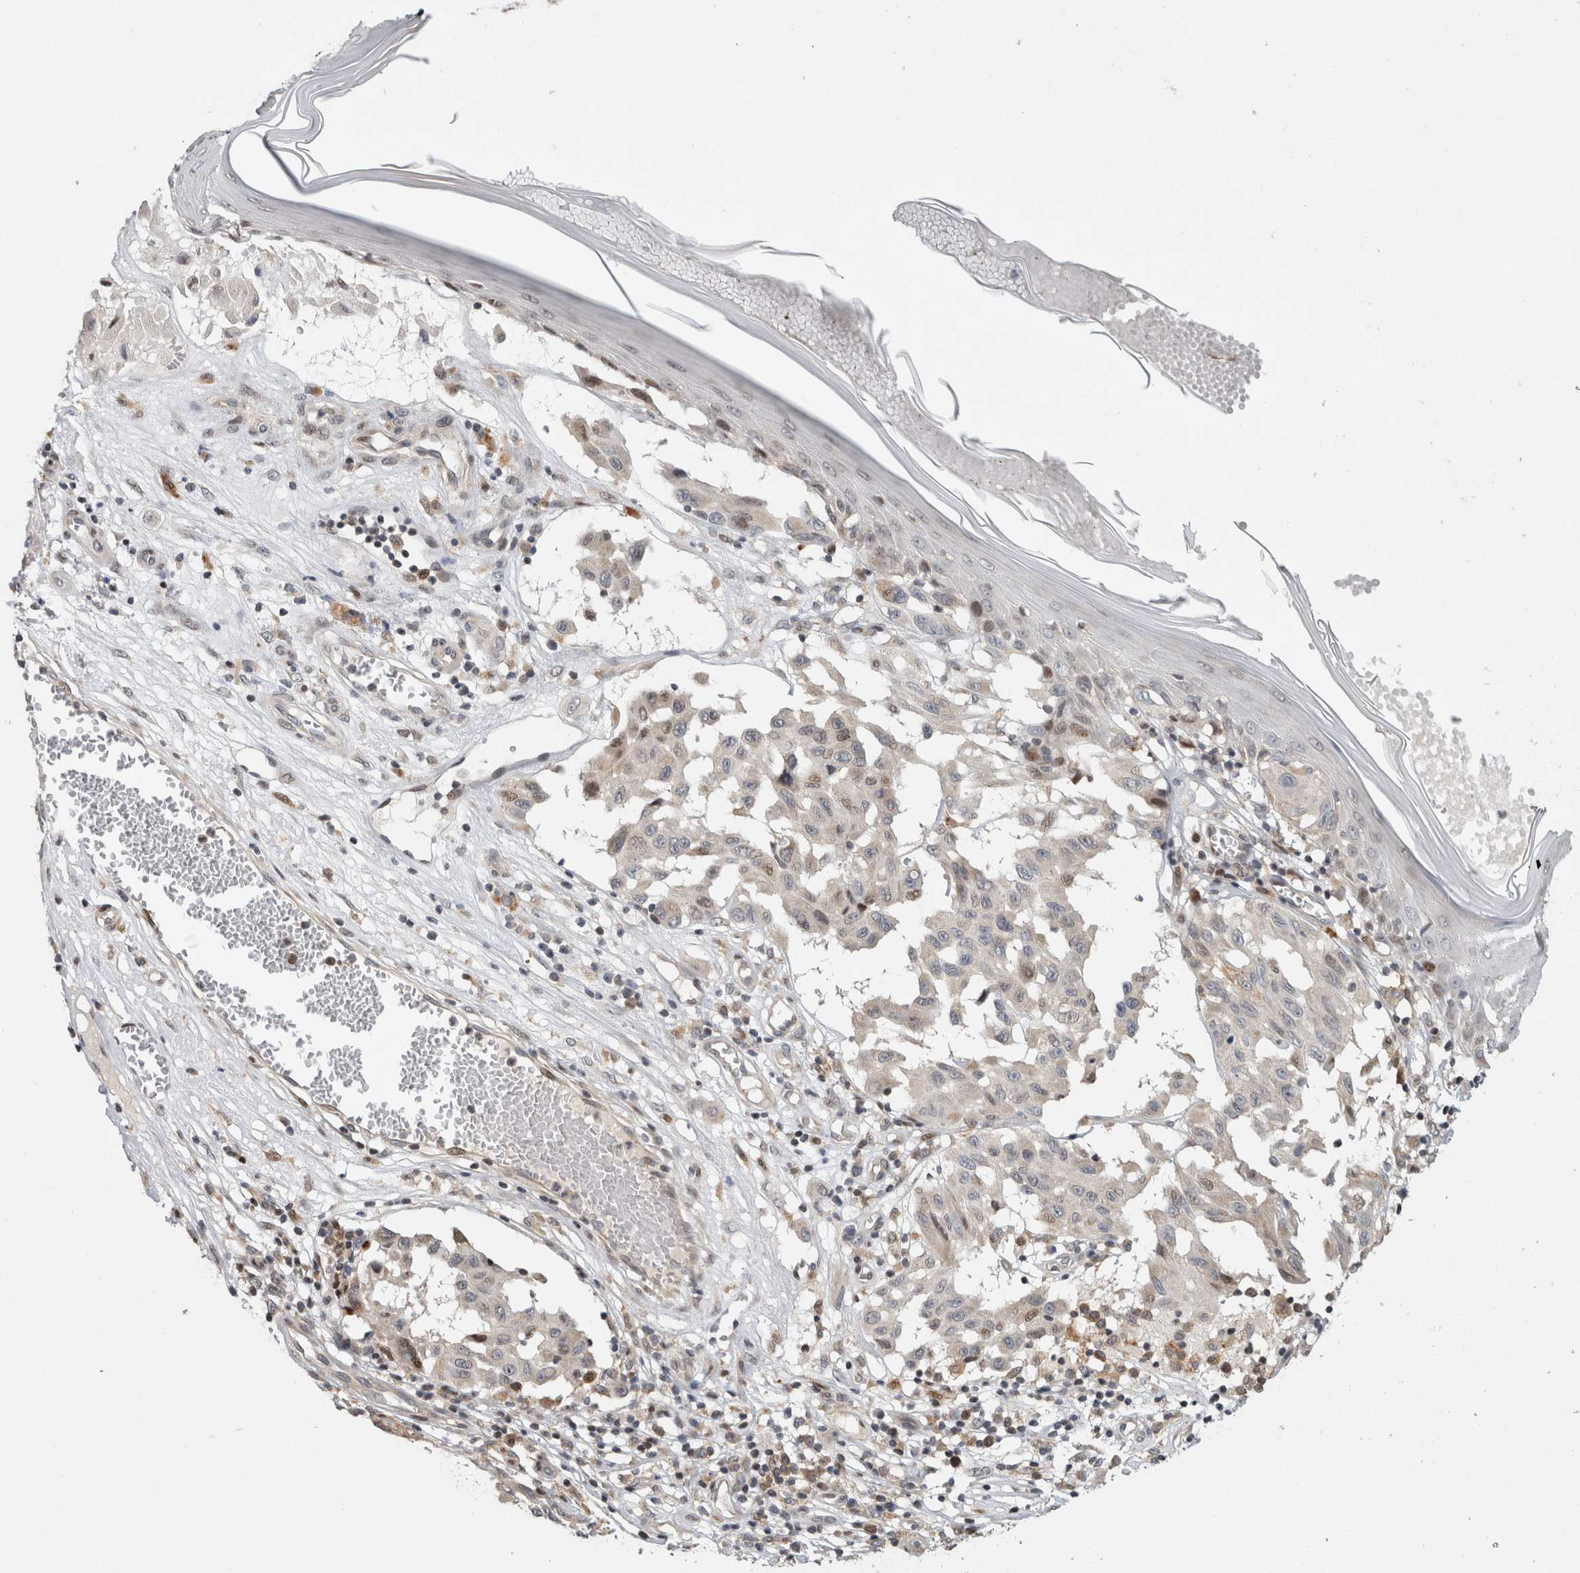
{"staining": {"intensity": "moderate", "quantity": "<25%", "location": "nuclear"}, "tissue": "melanoma", "cell_type": "Tumor cells", "image_type": "cancer", "snomed": [{"axis": "morphology", "description": "Malignant melanoma, NOS"}, {"axis": "topography", "description": "Skin"}], "caption": "DAB immunohistochemical staining of melanoma displays moderate nuclear protein staining in approximately <25% of tumor cells.", "gene": "C8orf58", "patient": {"sex": "male", "age": 30}}